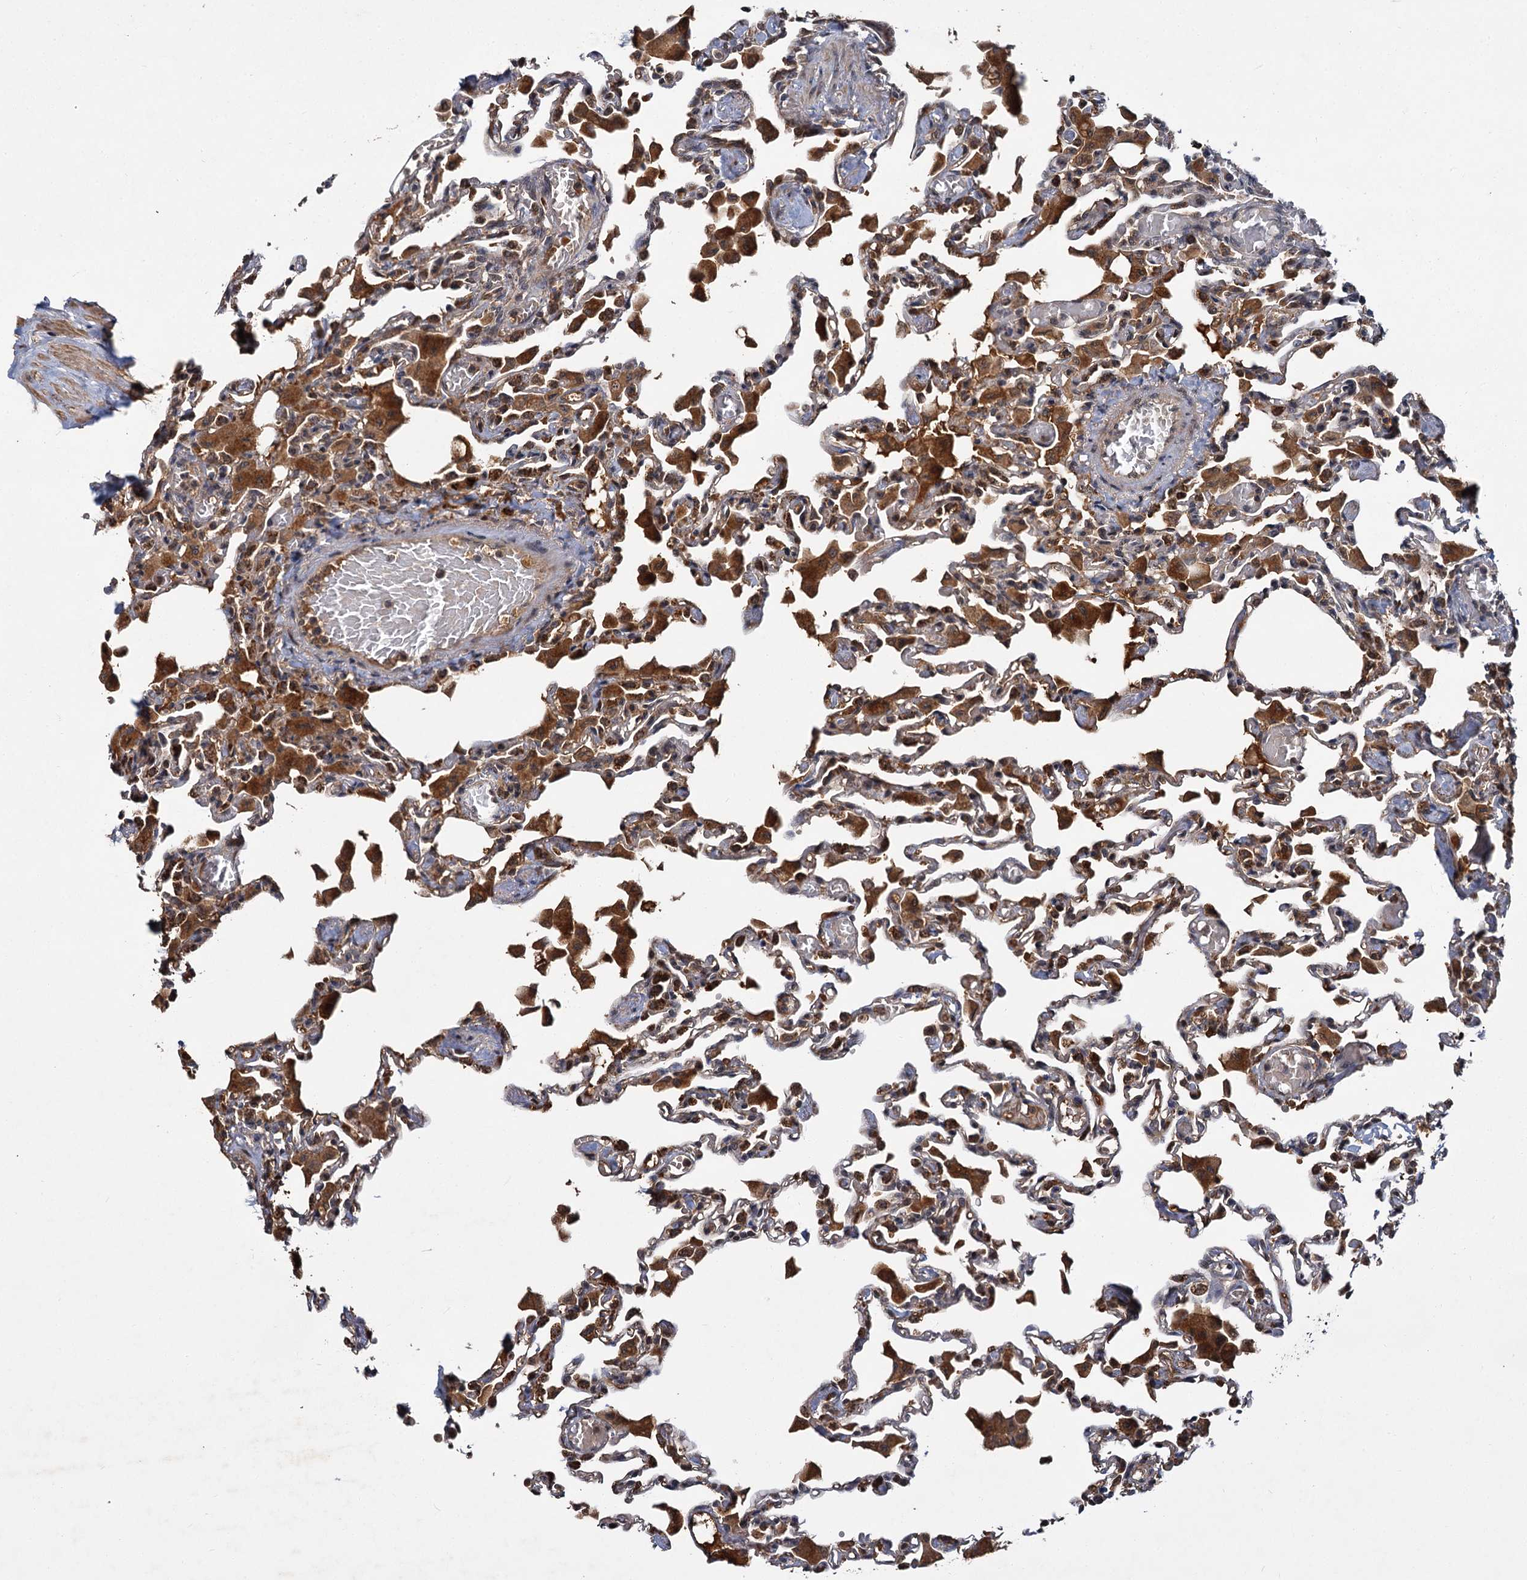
{"staining": {"intensity": "moderate", "quantity": "<25%", "location": "cytoplasmic/membranous"}, "tissue": "lung", "cell_type": "Alveolar cells", "image_type": "normal", "snomed": [{"axis": "morphology", "description": "Normal tissue, NOS"}, {"axis": "topography", "description": "Bronchus"}, {"axis": "topography", "description": "Lung"}], "caption": "Immunohistochemistry (IHC) of normal lung demonstrates low levels of moderate cytoplasmic/membranous positivity in approximately <25% of alveolar cells.", "gene": "MBD6", "patient": {"sex": "female", "age": 49}}